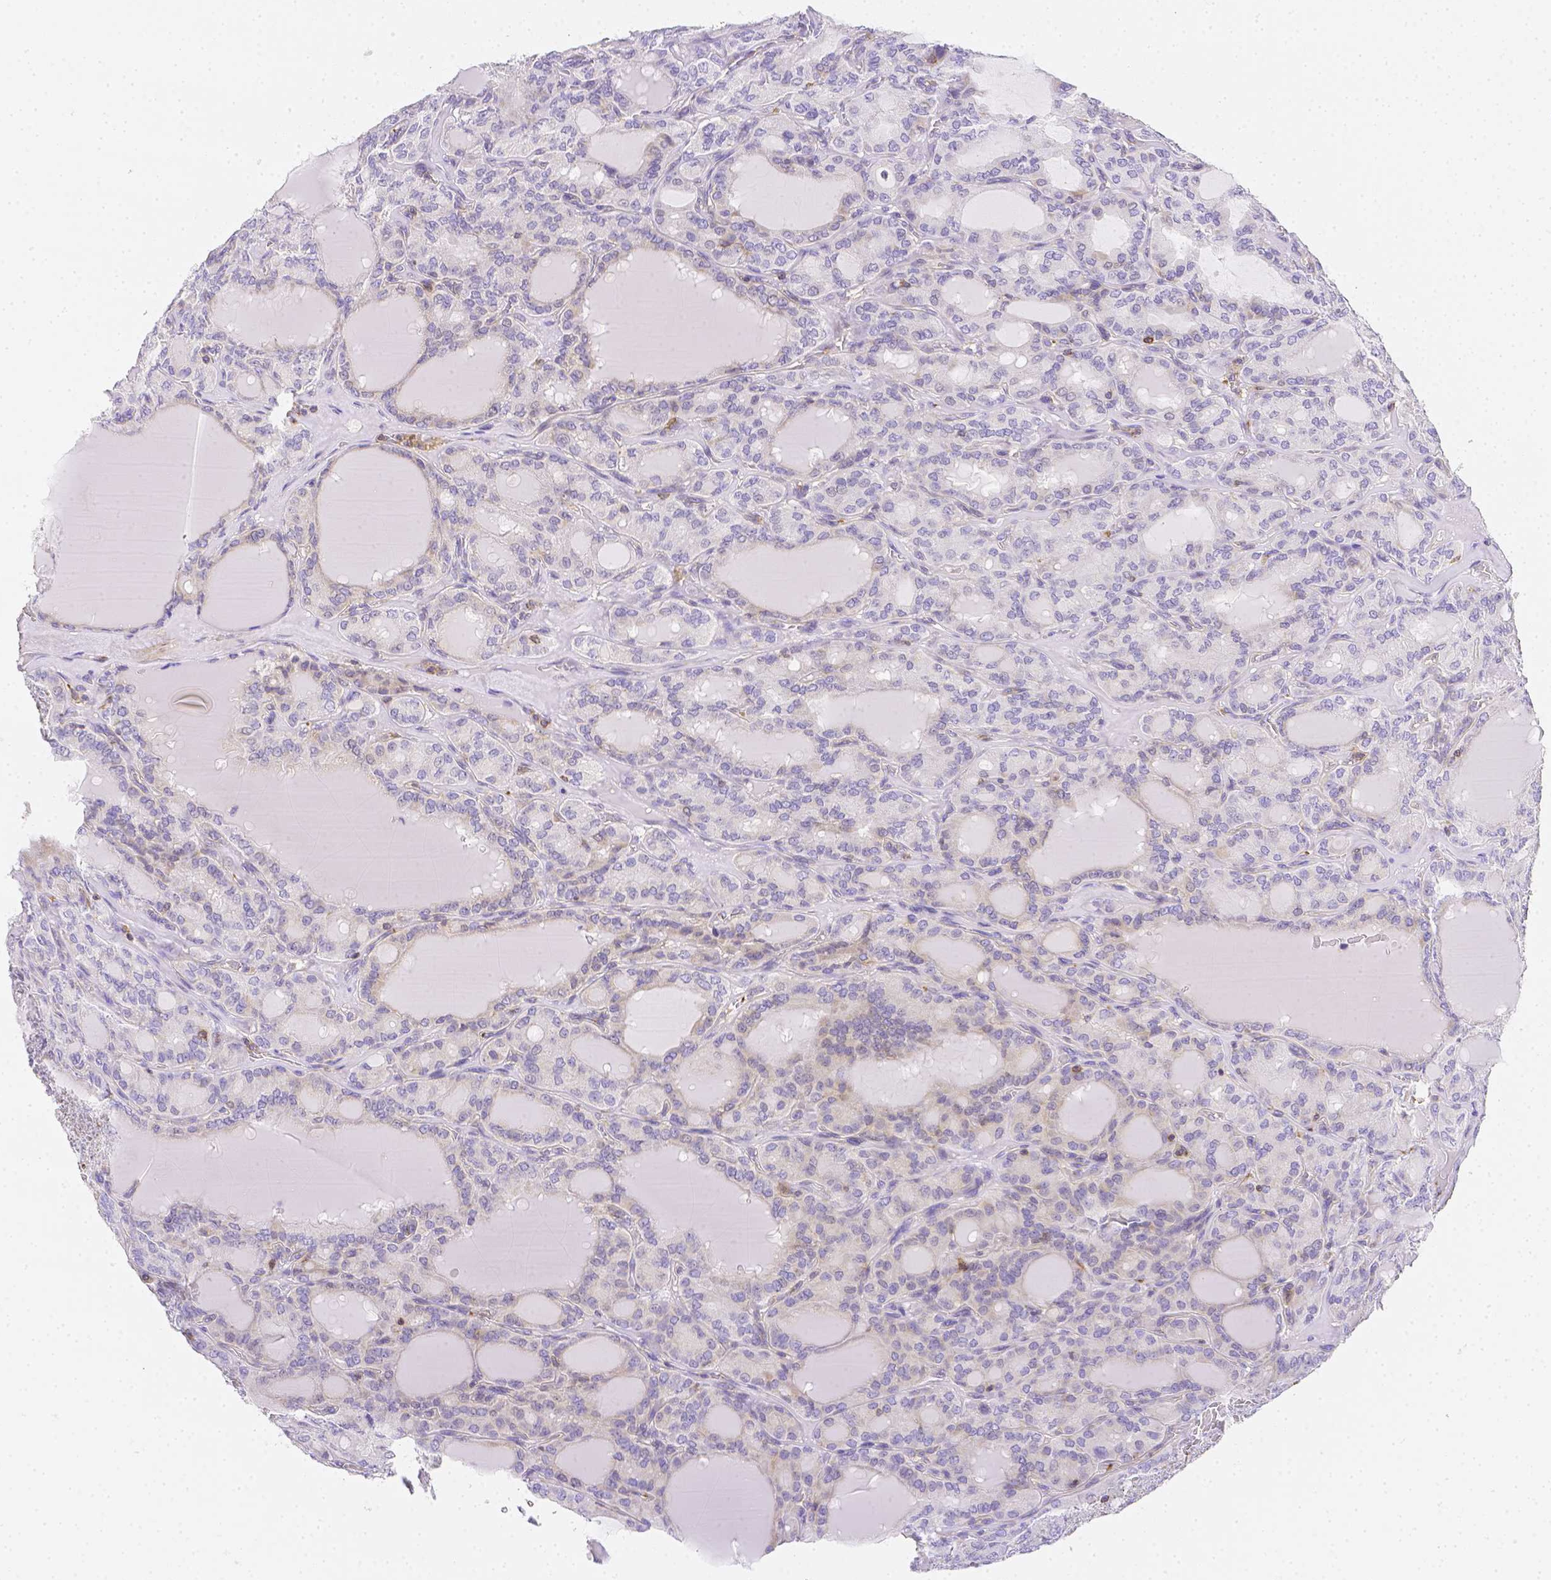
{"staining": {"intensity": "negative", "quantity": "none", "location": "none"}, "tissue": "thyroid cancer", "cell_type": "Tumor cells", "image_type": "cancer", "snomed": [{"axis": "morphology", "description": "Papillary adenocarcinoma, NOS"}, {"axis": "topography", "description": "Thyroid gland"}], "caption": "IHC micrograph of neoplastic tissue: thyroid papillary adenocarcinoma stained with DAB demonstrates no significant protein expression in tumor cells.", "gene": "ASAH2", "patient": {"sex": "male", "age": 87}}